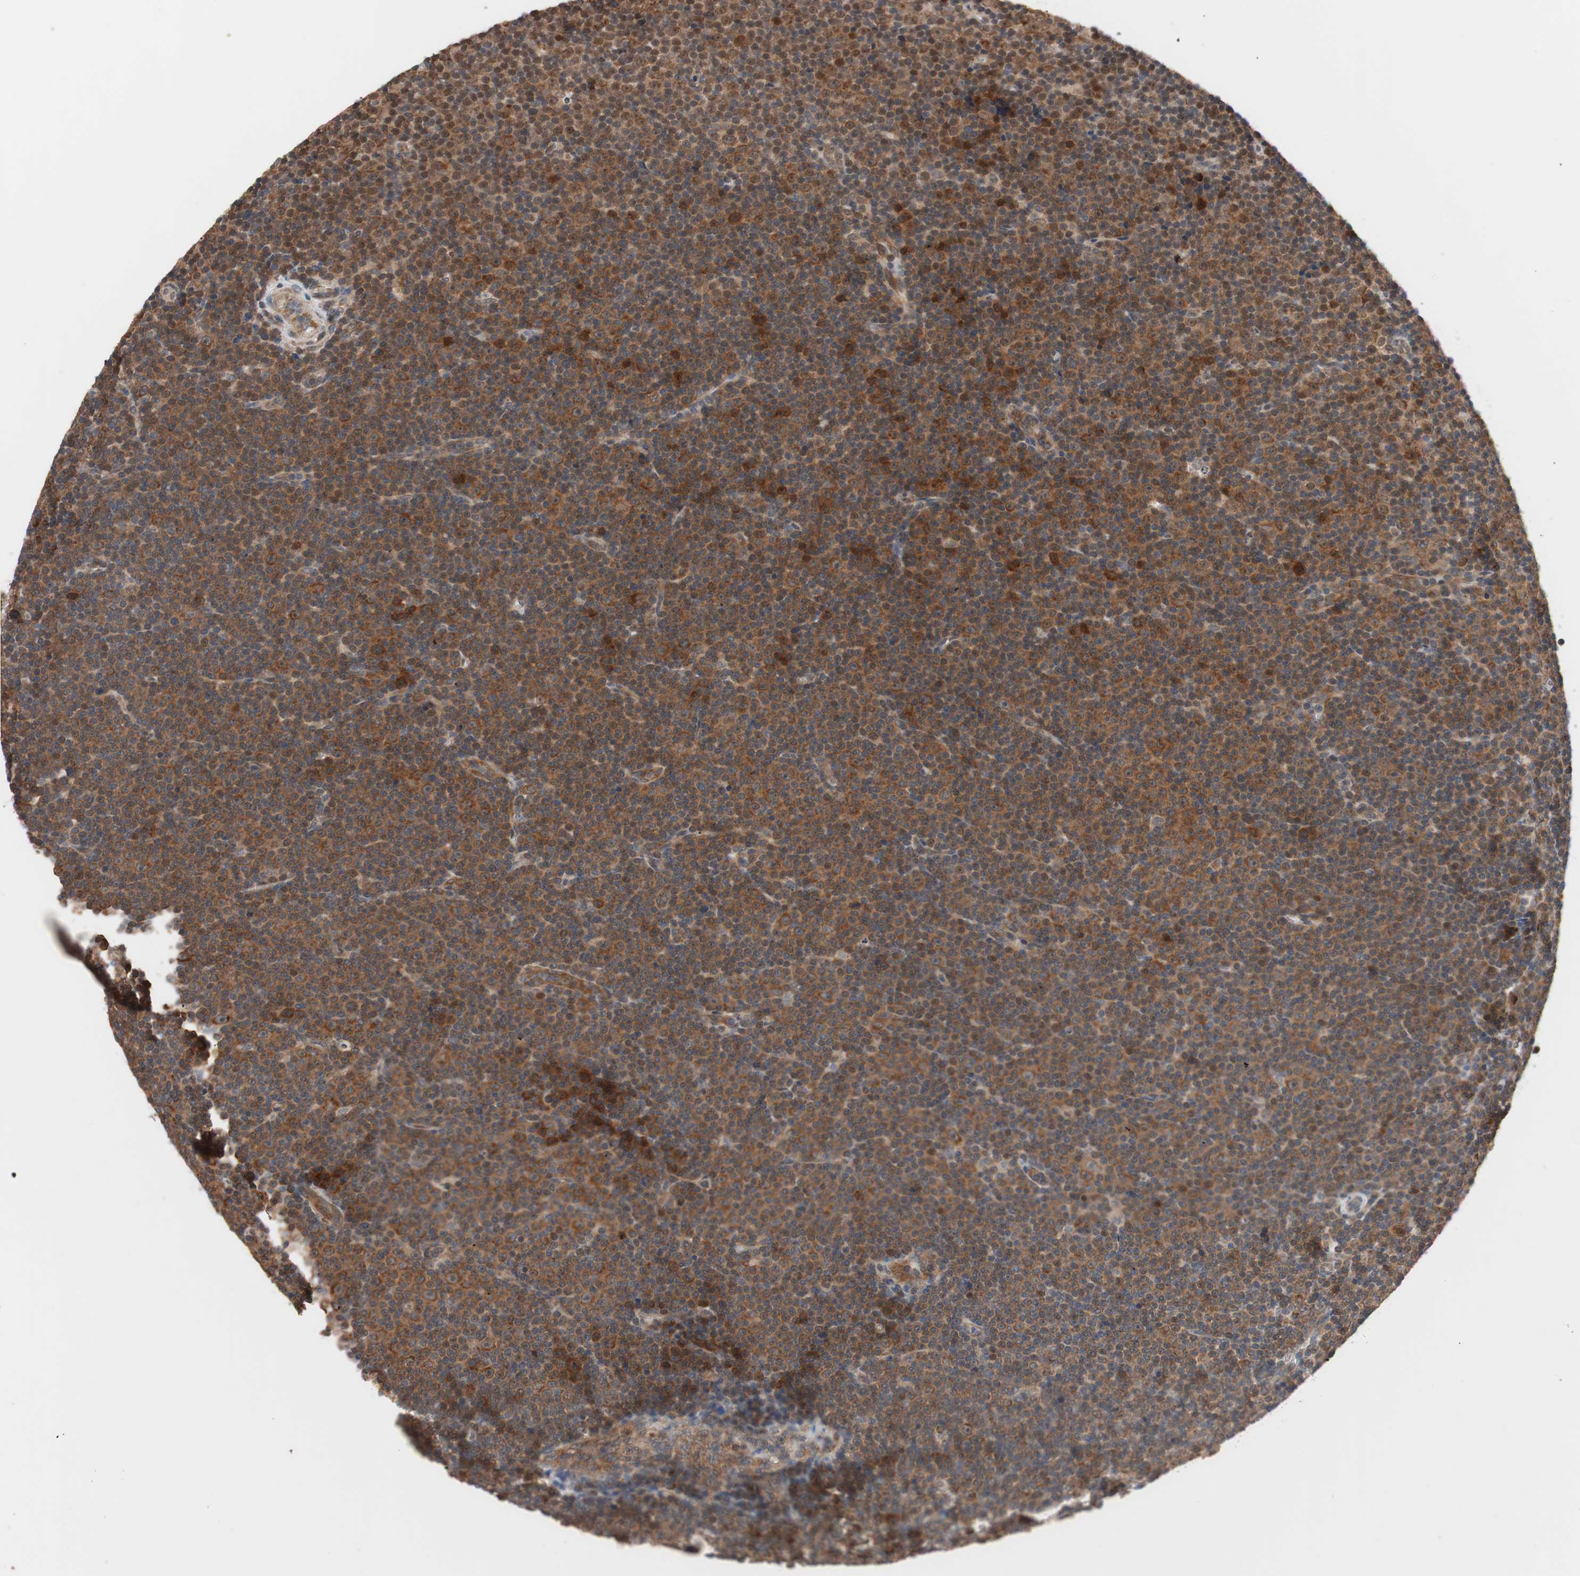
{"staining": {"intensity": "strong", "quantity": ">75%", "location": "cytoplasmic/membranous,nuclear"}, "tissue": "lymphoma", "cell_type": "Tumor cells", "image_type": "cancer", "snomed": [{"axis": "morphology", "description": "Malignant lymphoma, non-Hodgkin's type, Low grade"}, {"axis": "topography", "description": "Lymph node"}], "caption": "Protein expression analysis of low-grade malignant lymphoma, non-Hodgkin's type displays strong cytoplasmic/membranous and nuclear expression in about >75% of tumor cells. (Brightfield microscopy of DAB IHC at high magnification).", "gene": "HMBS", "patient": {"sex": "female", "age": 67}}